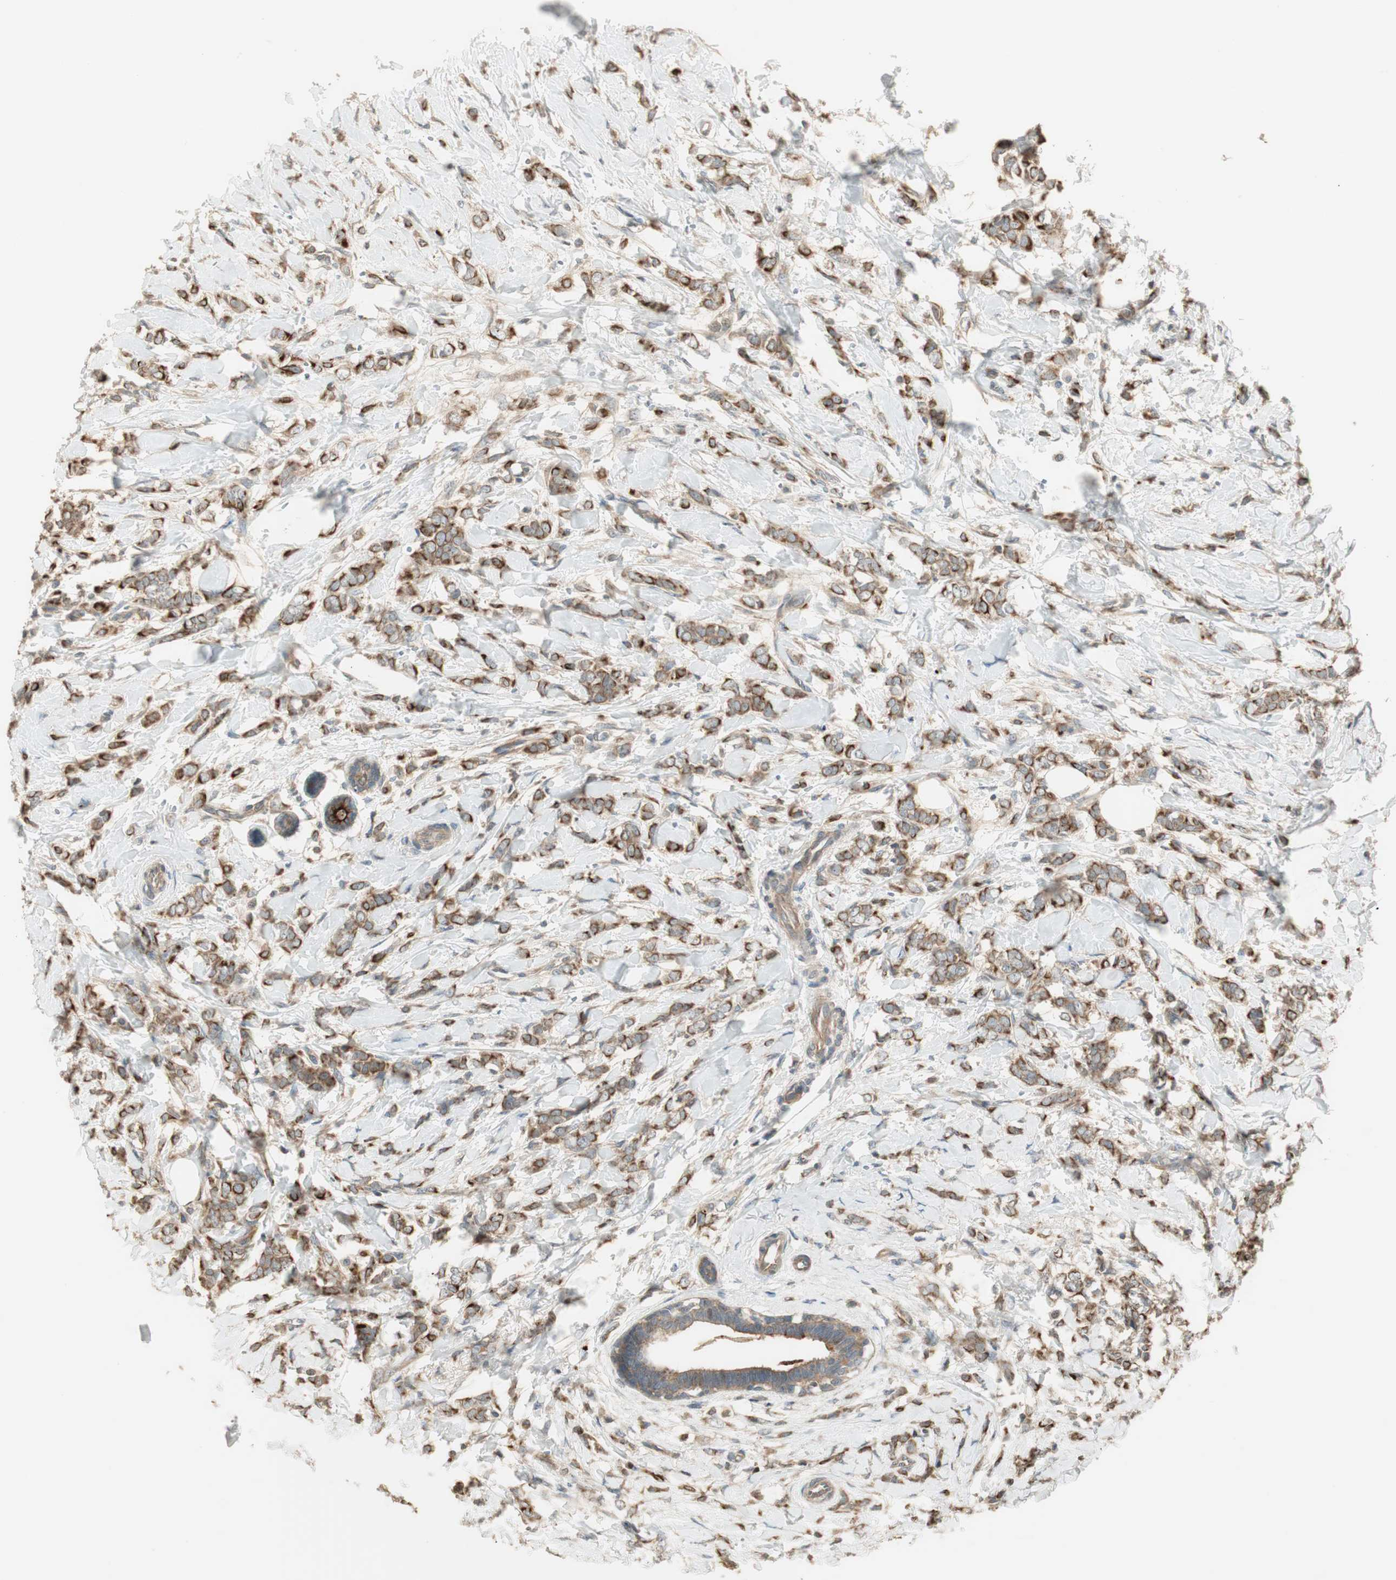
{"staining": {"intensity": "moderate", "quantity": ">75%", "location": "cytoplasmic/membranous"}, "tissue": "breast cancer", "cell_type": "Tumor cells", "image_type": "cancer", "snomed": [{"axis": "morphology", "description": "Lobular carcinoma, in situ"}, {"axis": "morphology", "description": "Lobular carcinoma"}, {"axis": "topography", "description": "Breast"}], "caption": "A histopathology image of lobular carcinoma (breast) stained for a protein demonstrates moderate cytoplasmic/membranous brown staining in tumor cells.", "gene": "PFDN5", "patient": {"sex": "female", "age": 41}}